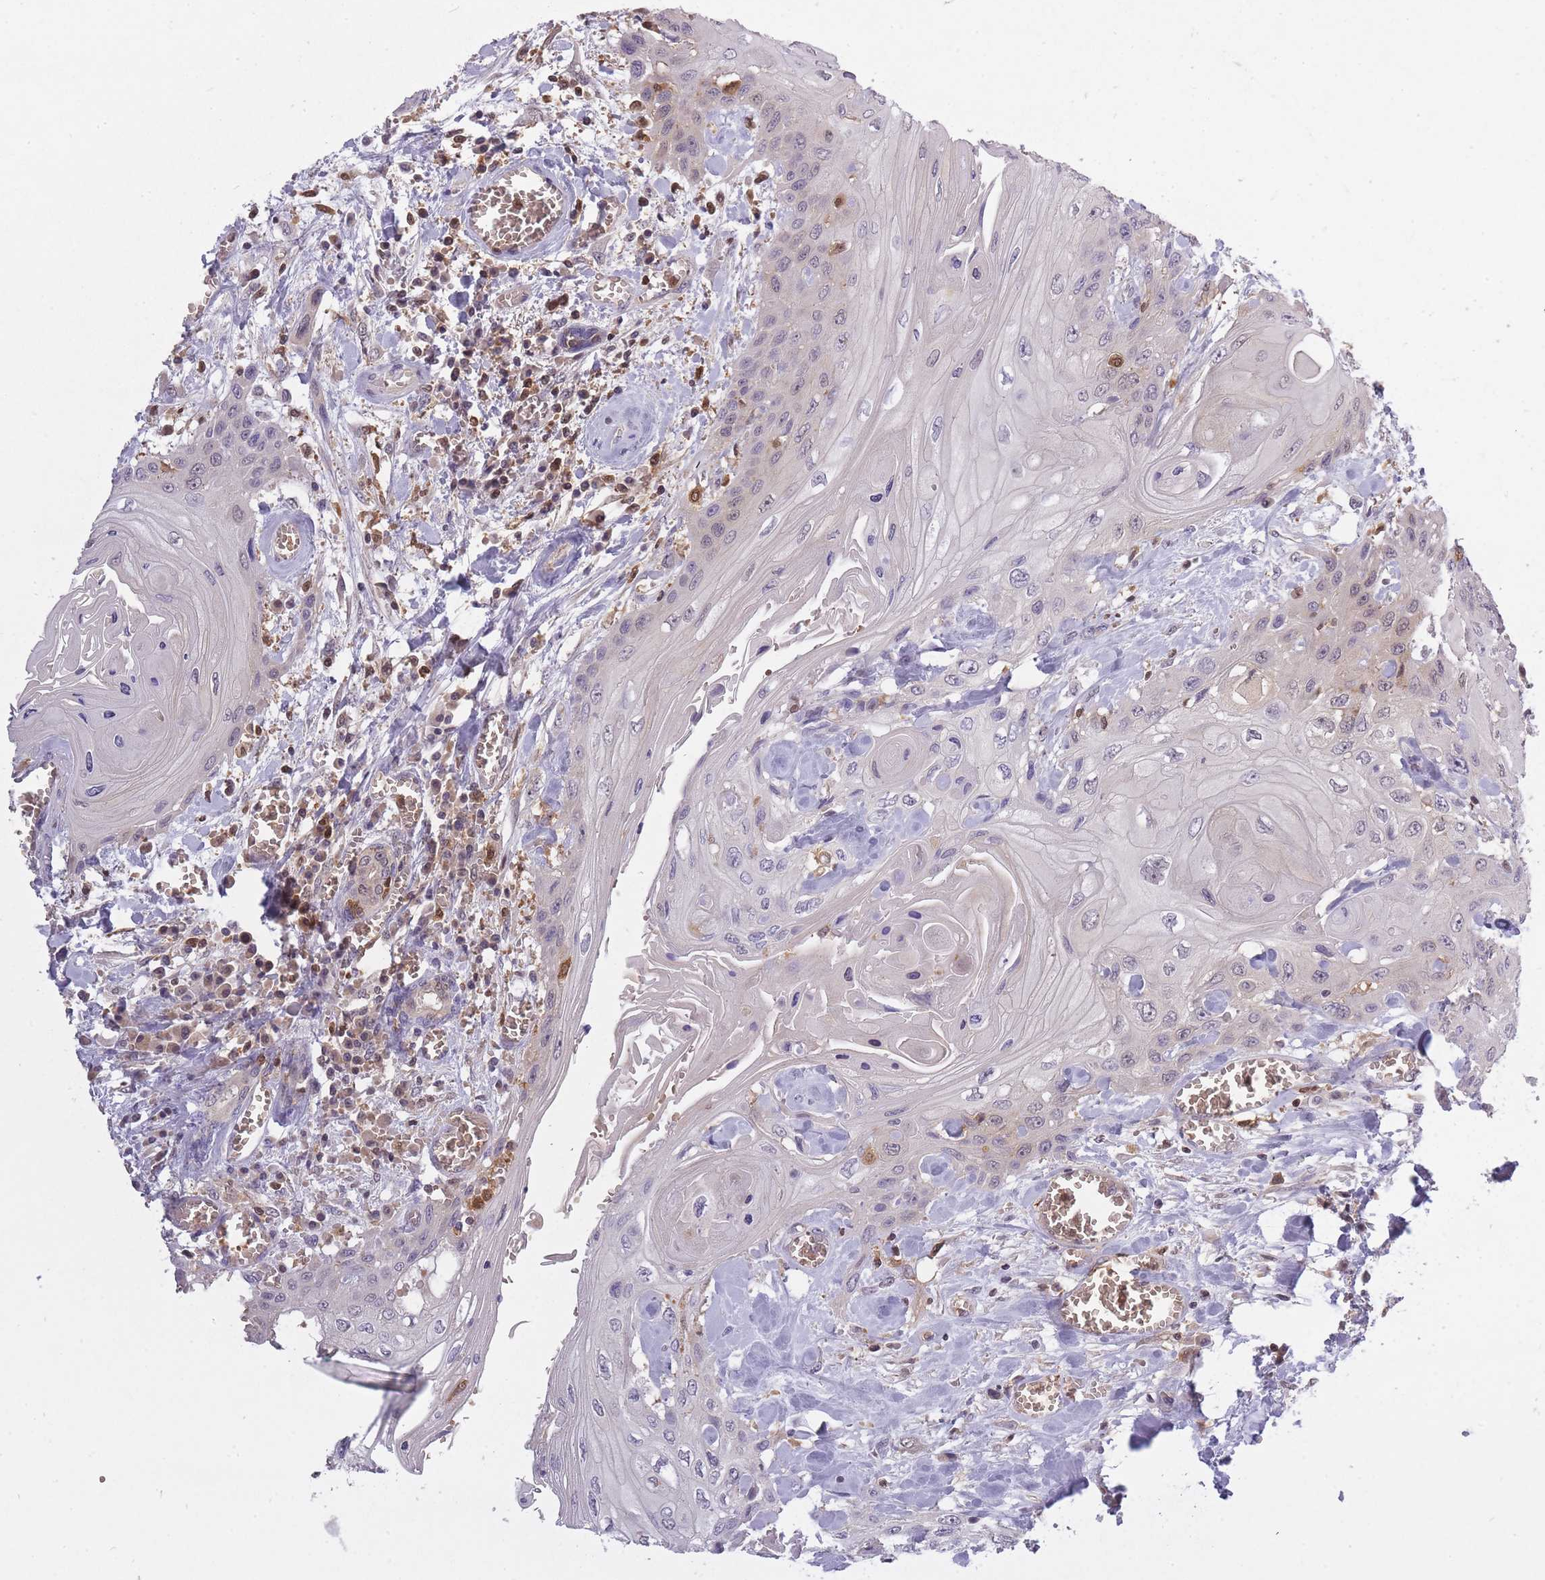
{"staining": {"intensity": "weak", "quantity": "25%-75%", "location": "cytoplasmic/membranous,nuclear"}, "tissue": "head and neck cancer", "cell_type": "Tumor cells", "image_type": "cancer", "snomed": [{"axis": "morphology", "description": "Squamous cell carcinoma, NOS"}, {"axis": "topography", "description": "Head-Neck"}], "caption": "IHC (DAB) staining of head and neck cancer shows weak cytoplasmic/membranous and nuclear protein expression in about 25%-75% of tumor cells. (DAB IHC, brown staining for protein, blue staining for nuclei).", "gene": "CXorf38", "patient": {"sex": "female", "age": 43}}